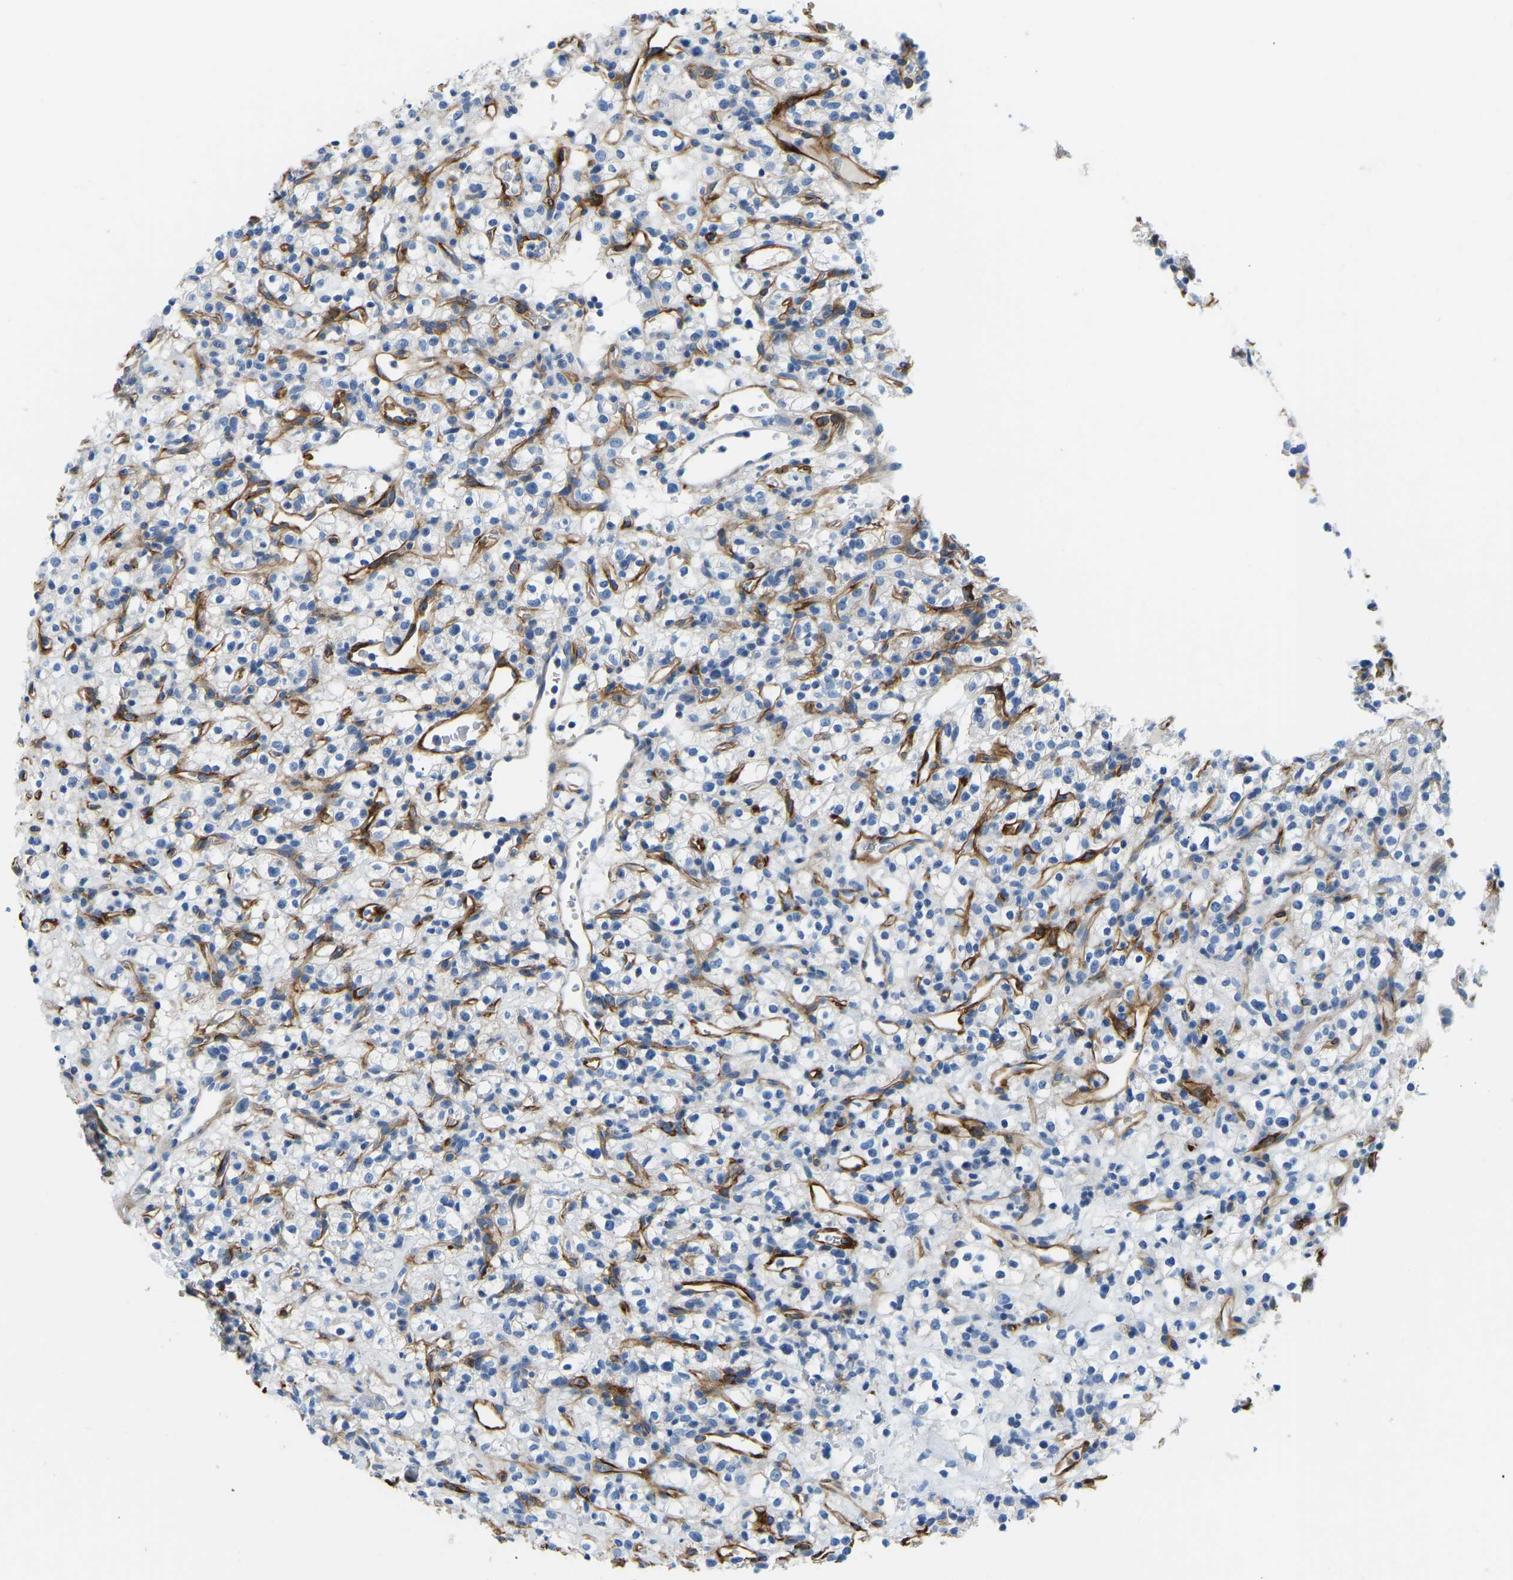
{"staining": {"intensity": "negative", "quantity": "none", "location": "none"}, "tissue": "renal cancer", "cell_type": "Tumor cells", "image_type": "cancer", "snomed": [{"axis": "morphology", "description": "Normal tissue, NOS"}, {"axis": "morphology", "description": "Adenocarcinoma, NOS"}, {"axis": "topography", "description": "Kidney"}], "caption": "DAB (3,3'-diaminobenzidine) immunohistochemical staining of renal cancer (adenocarcinoma) displays no significant expression in tumor cells.", "gene": "COL15A1", "patient": {"sex": "female", "age": 72}}